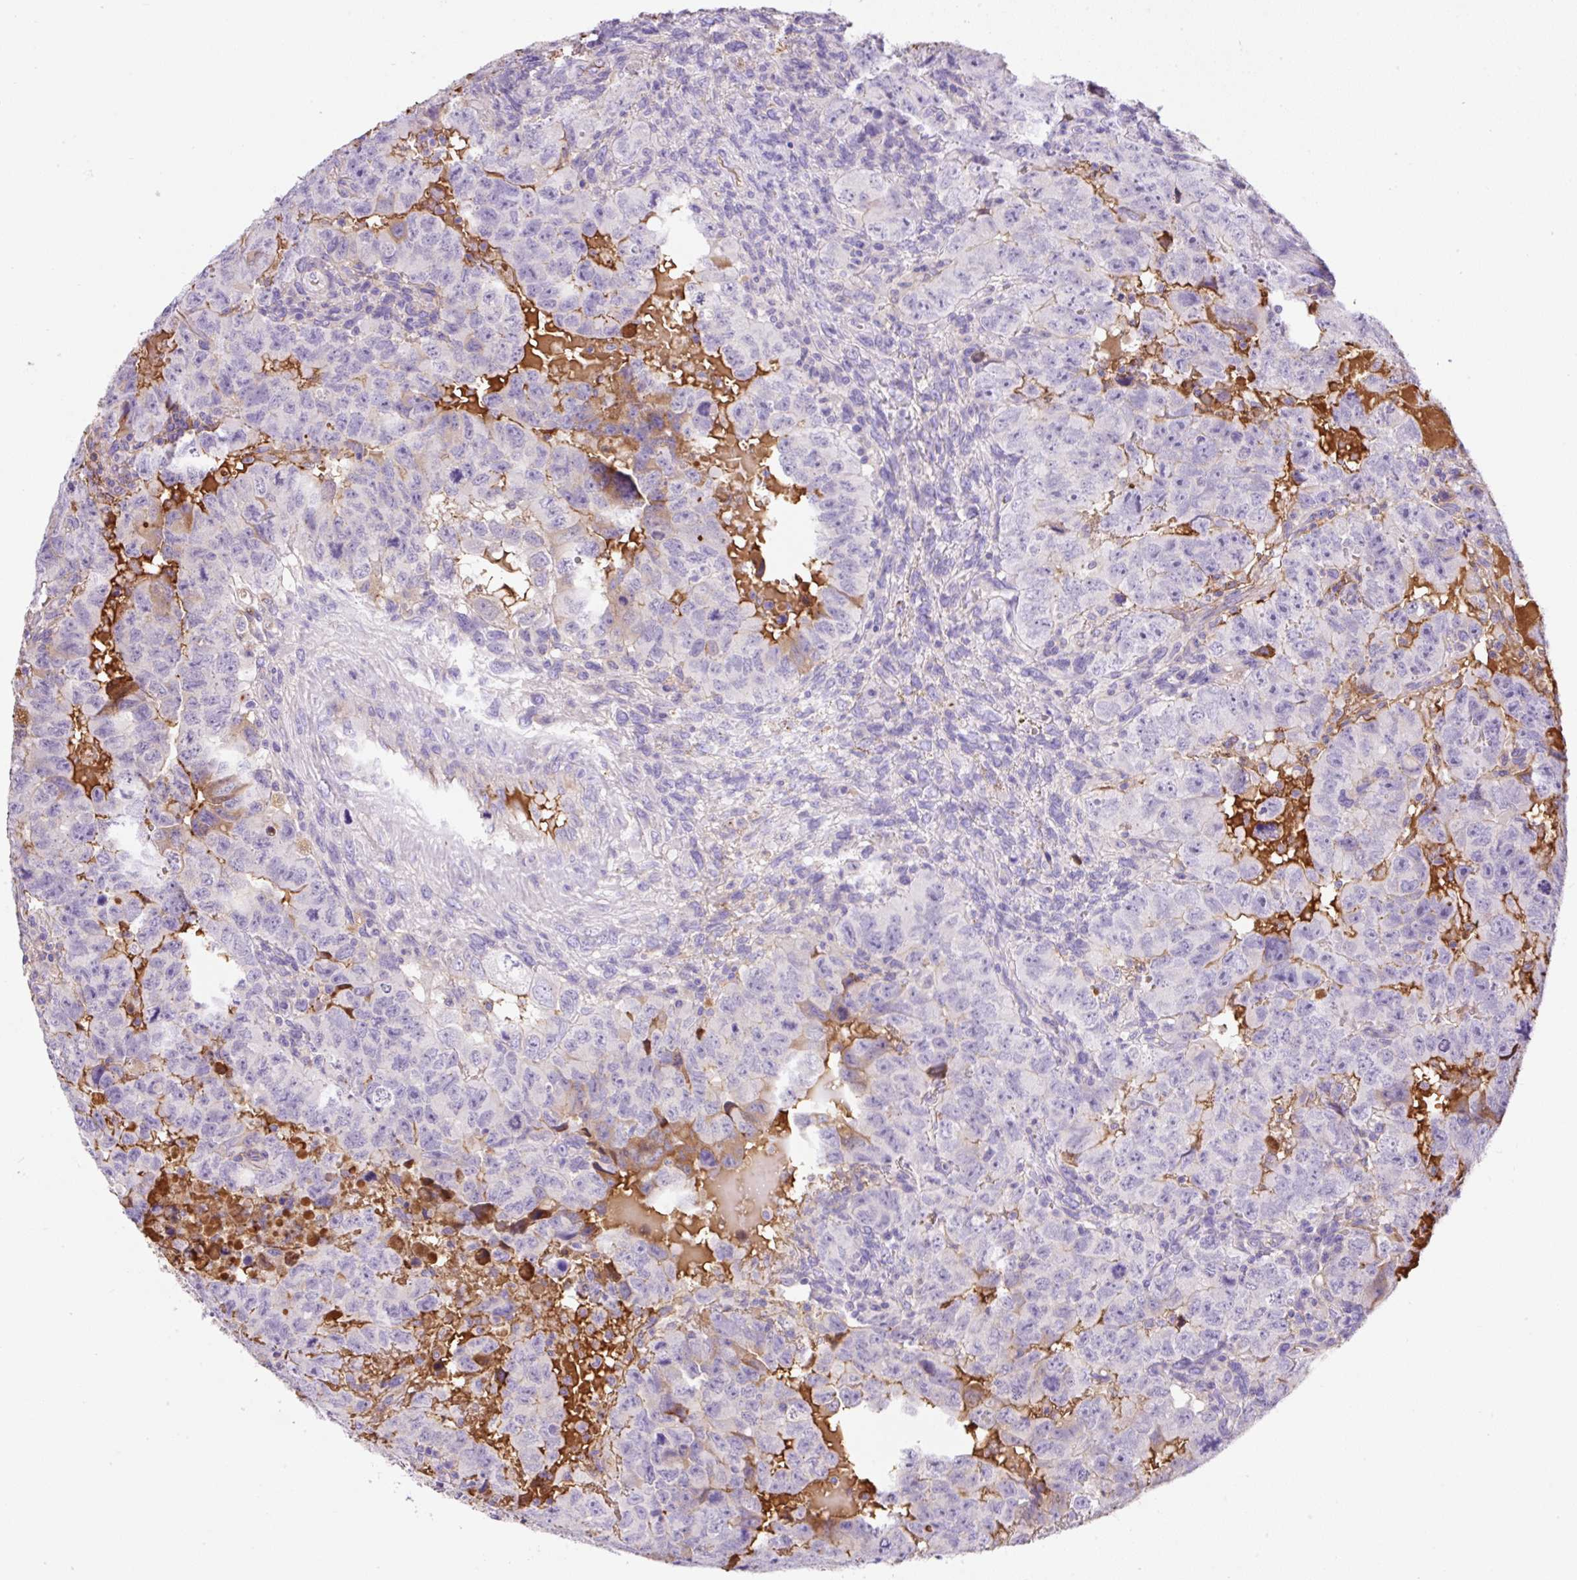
{"staining": {"intensity": "negative", "quantity": "none", "location": "none"}, "tissue": "testis cancer", "cell_type": "Tumor cells", "image_type": "cancer", "snomed": [{"axis": "morphology", "description": "Carcinoma, Embryonal, NOS"}, {"axis": "topography", "description": "Testis"}], "caption": "This is a image of immunohistochemistry (IHC) staining of testis cancer, which shows no positivity in tumor cells.", "gene": "TDRD15", "patient": {"sex": "male", "age": 24}}